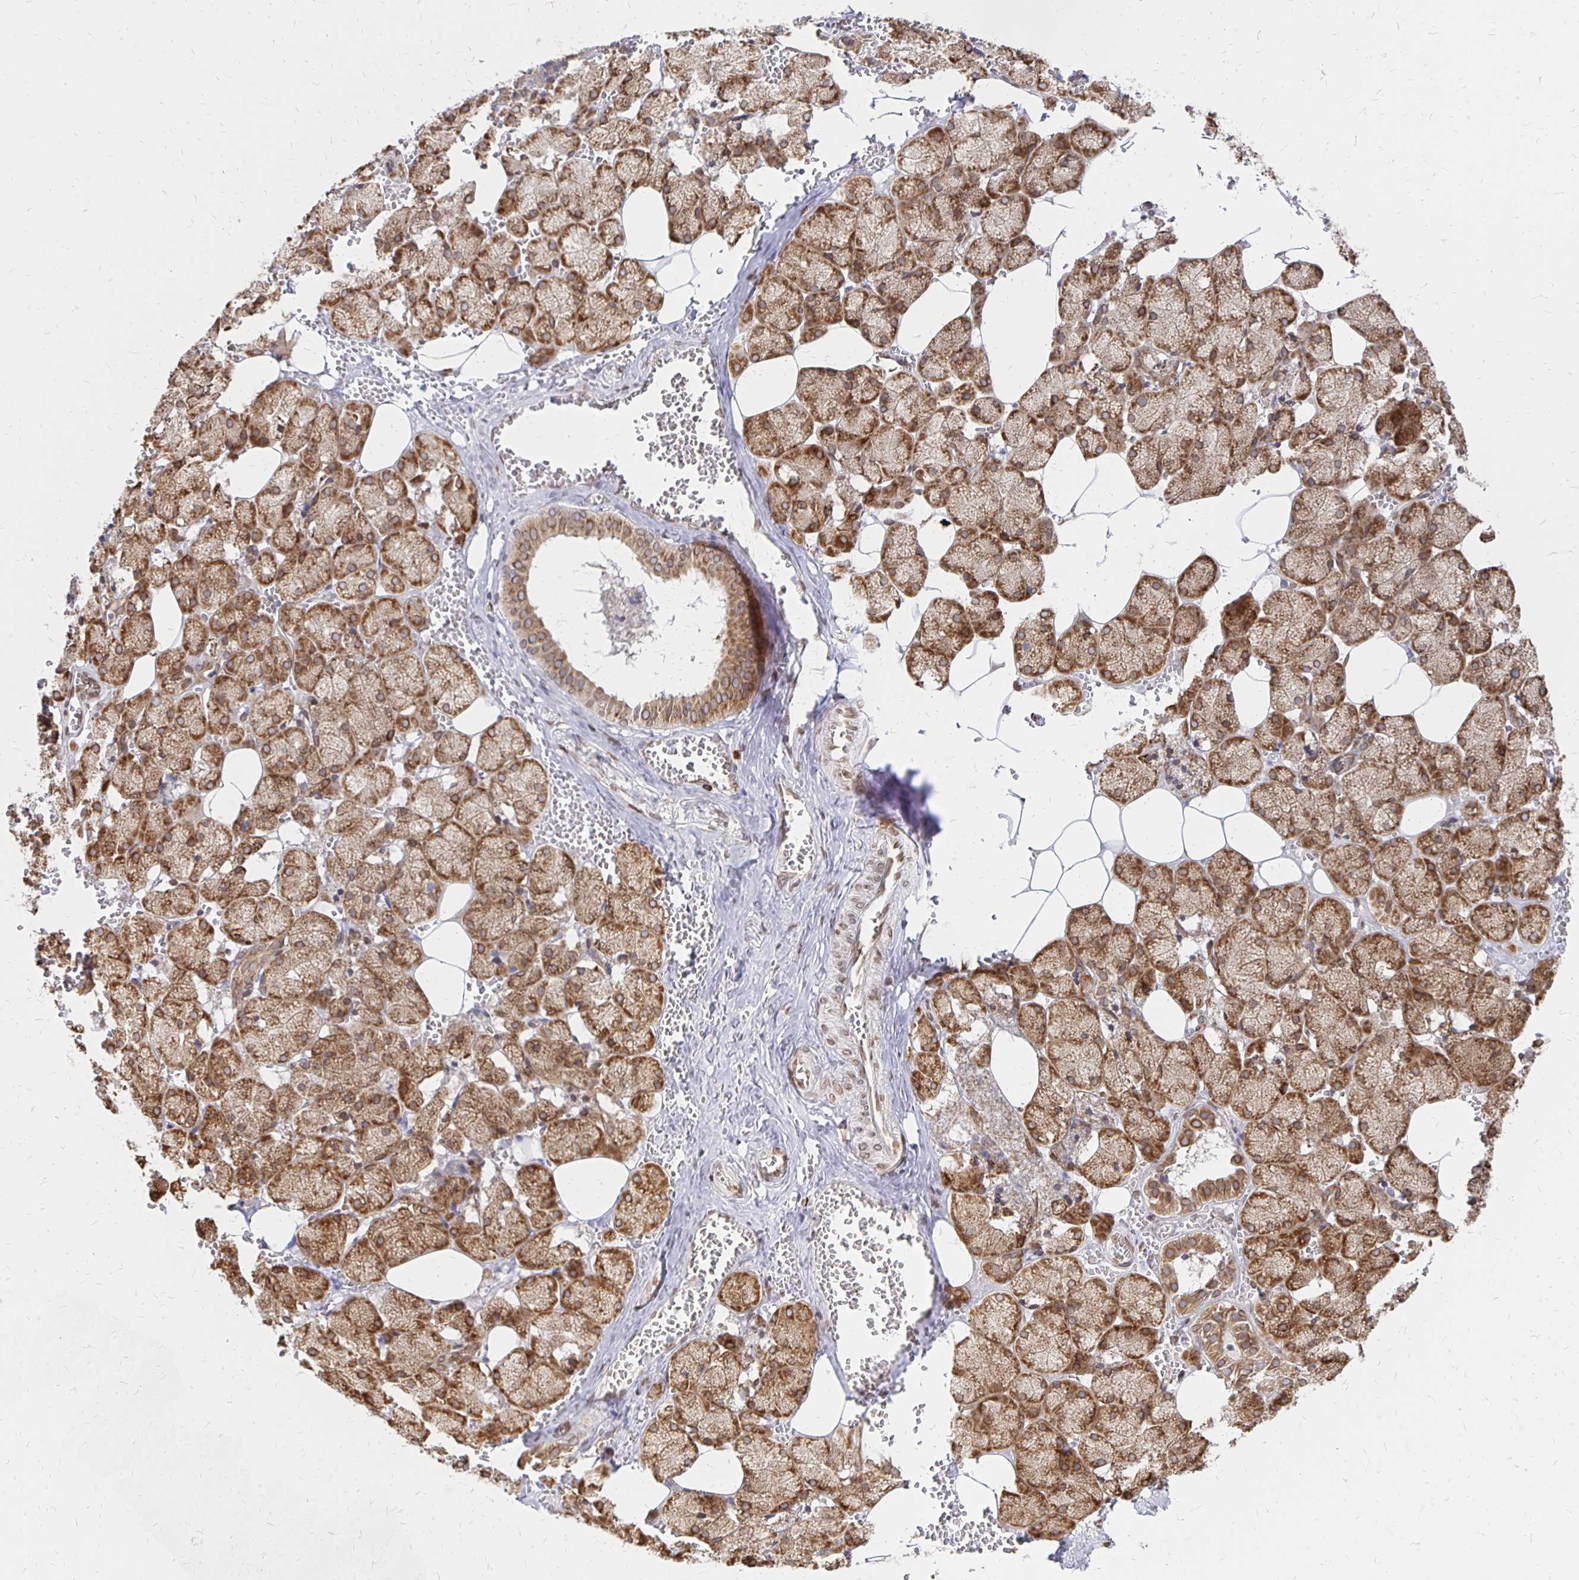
{"staining": {"intensity": "strong", "quantity": ">75%", "location": "cytoplasmic/membranous,nuclear"}, "tissue": "salivary gland", "cell_type": "Glandular cells", "image_type": "normal", "snomed": [{"axis": "morphology", "description": "Normal tissue, NOS"}, {"axis": "topography", "description": "Salivary gland"}, {"axis": "topography", "description": "Peripheral nerve tissue"}], "caption": "Immunohistochemical staining of benign salivary gland shows >75% levels of strong cytoplasmic/membranous,nuclear protein positivity in about >75% of glandular cells. The staining is performed using DAB (3,3'-diaminobenzidine) brown chromogen to label protein expression. The nuclei are counter-stained blue using hematoxylin.", "gene": "PELI3", "patient": {"sex": "male", "age": 38}}